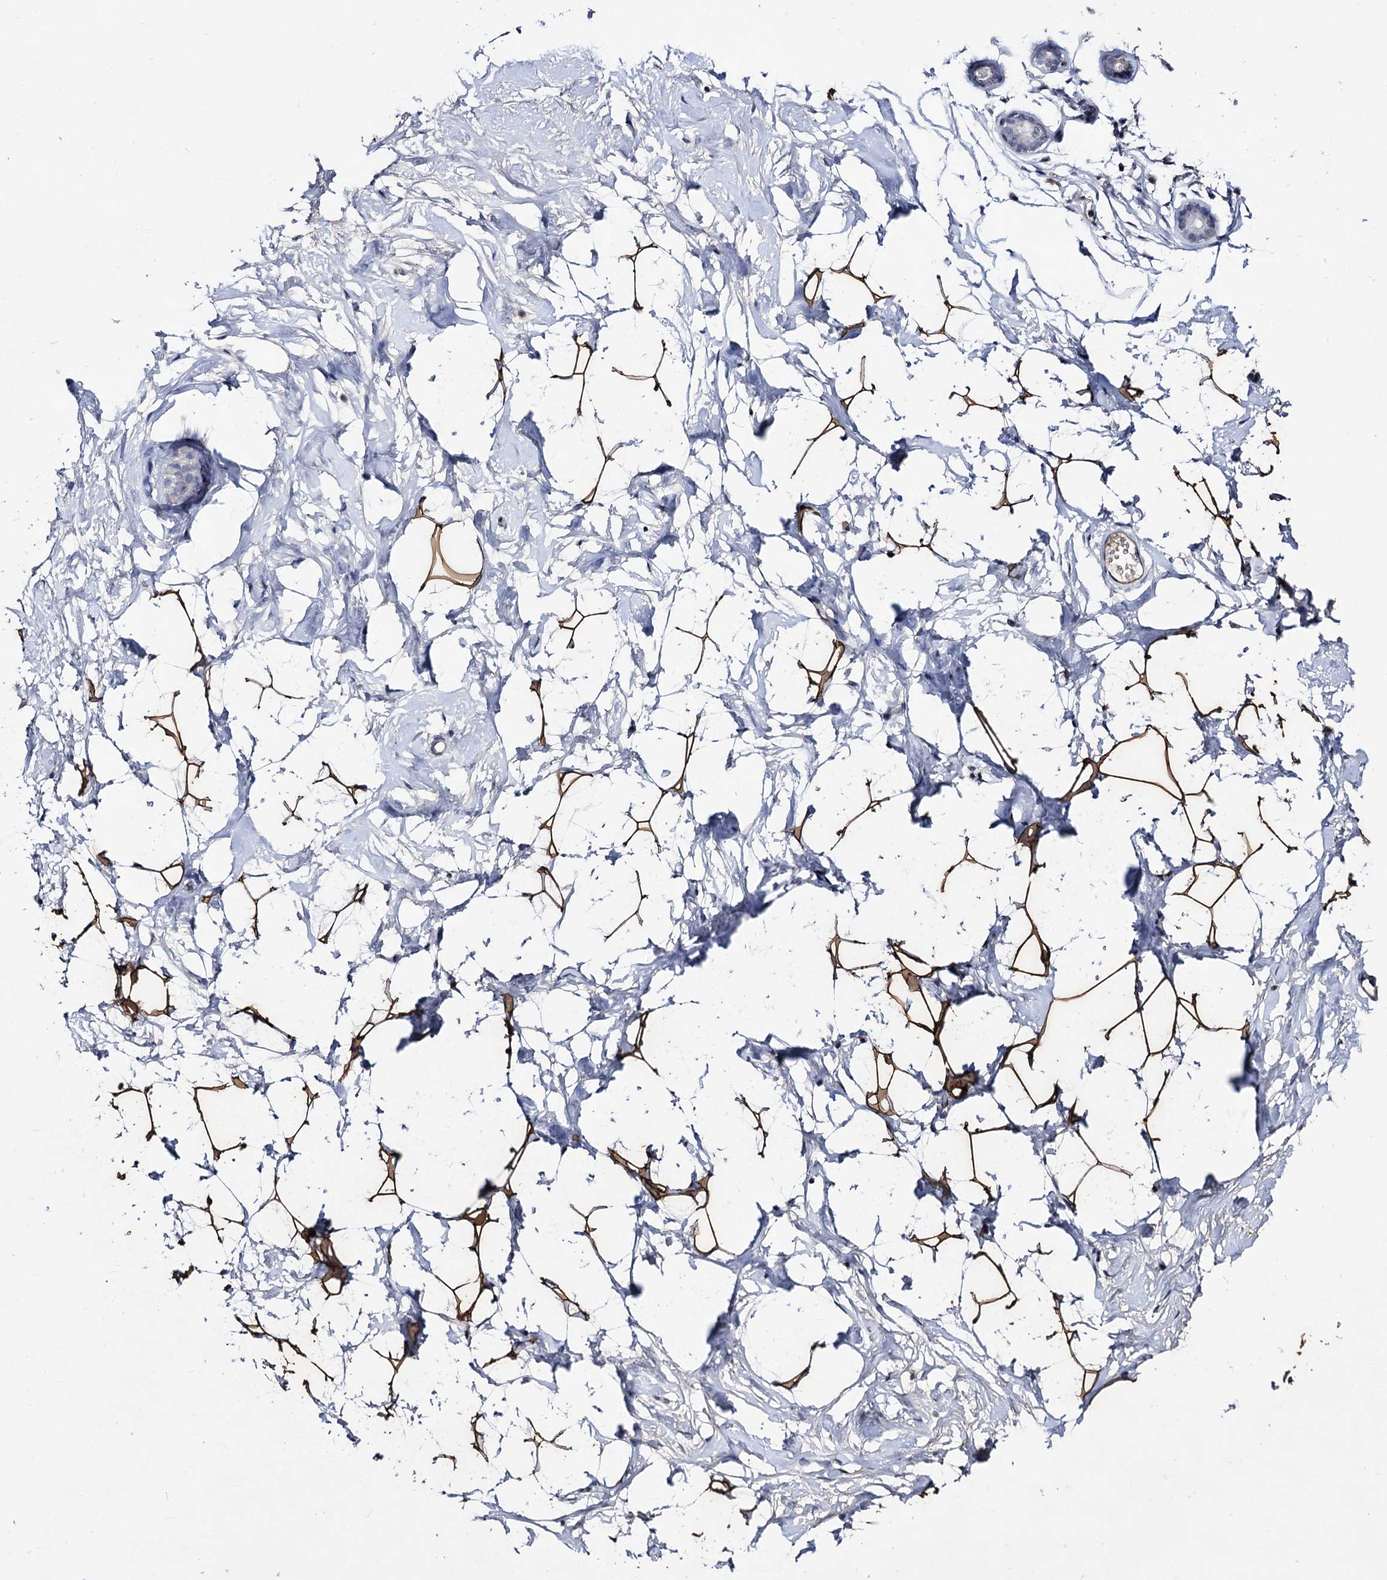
{"staining": {"intensity": "strong", "quantity": ">75%", "location": "cytoplasmic/membranous"}, "tissue": "breast", "cell_type": "Adipocytes", "image_type": "normal", "snomed": [{"axis": "morphology", "description": "Normal tissue, NOS"}, {"axis": "morphology", "description": "Adenoma, NOS"}, {"axis": "topography", "description": "Breast"}], "caption": "Immunohistochemistry (IHC) micrograph of benign human breast stained for a protein (brown), which reveals high levels of strong cytoplasmic/membranous expression in about >75% of adipocytes.", "gene": "PLIN1", "patient": {"sex": "female", "age": 23}}